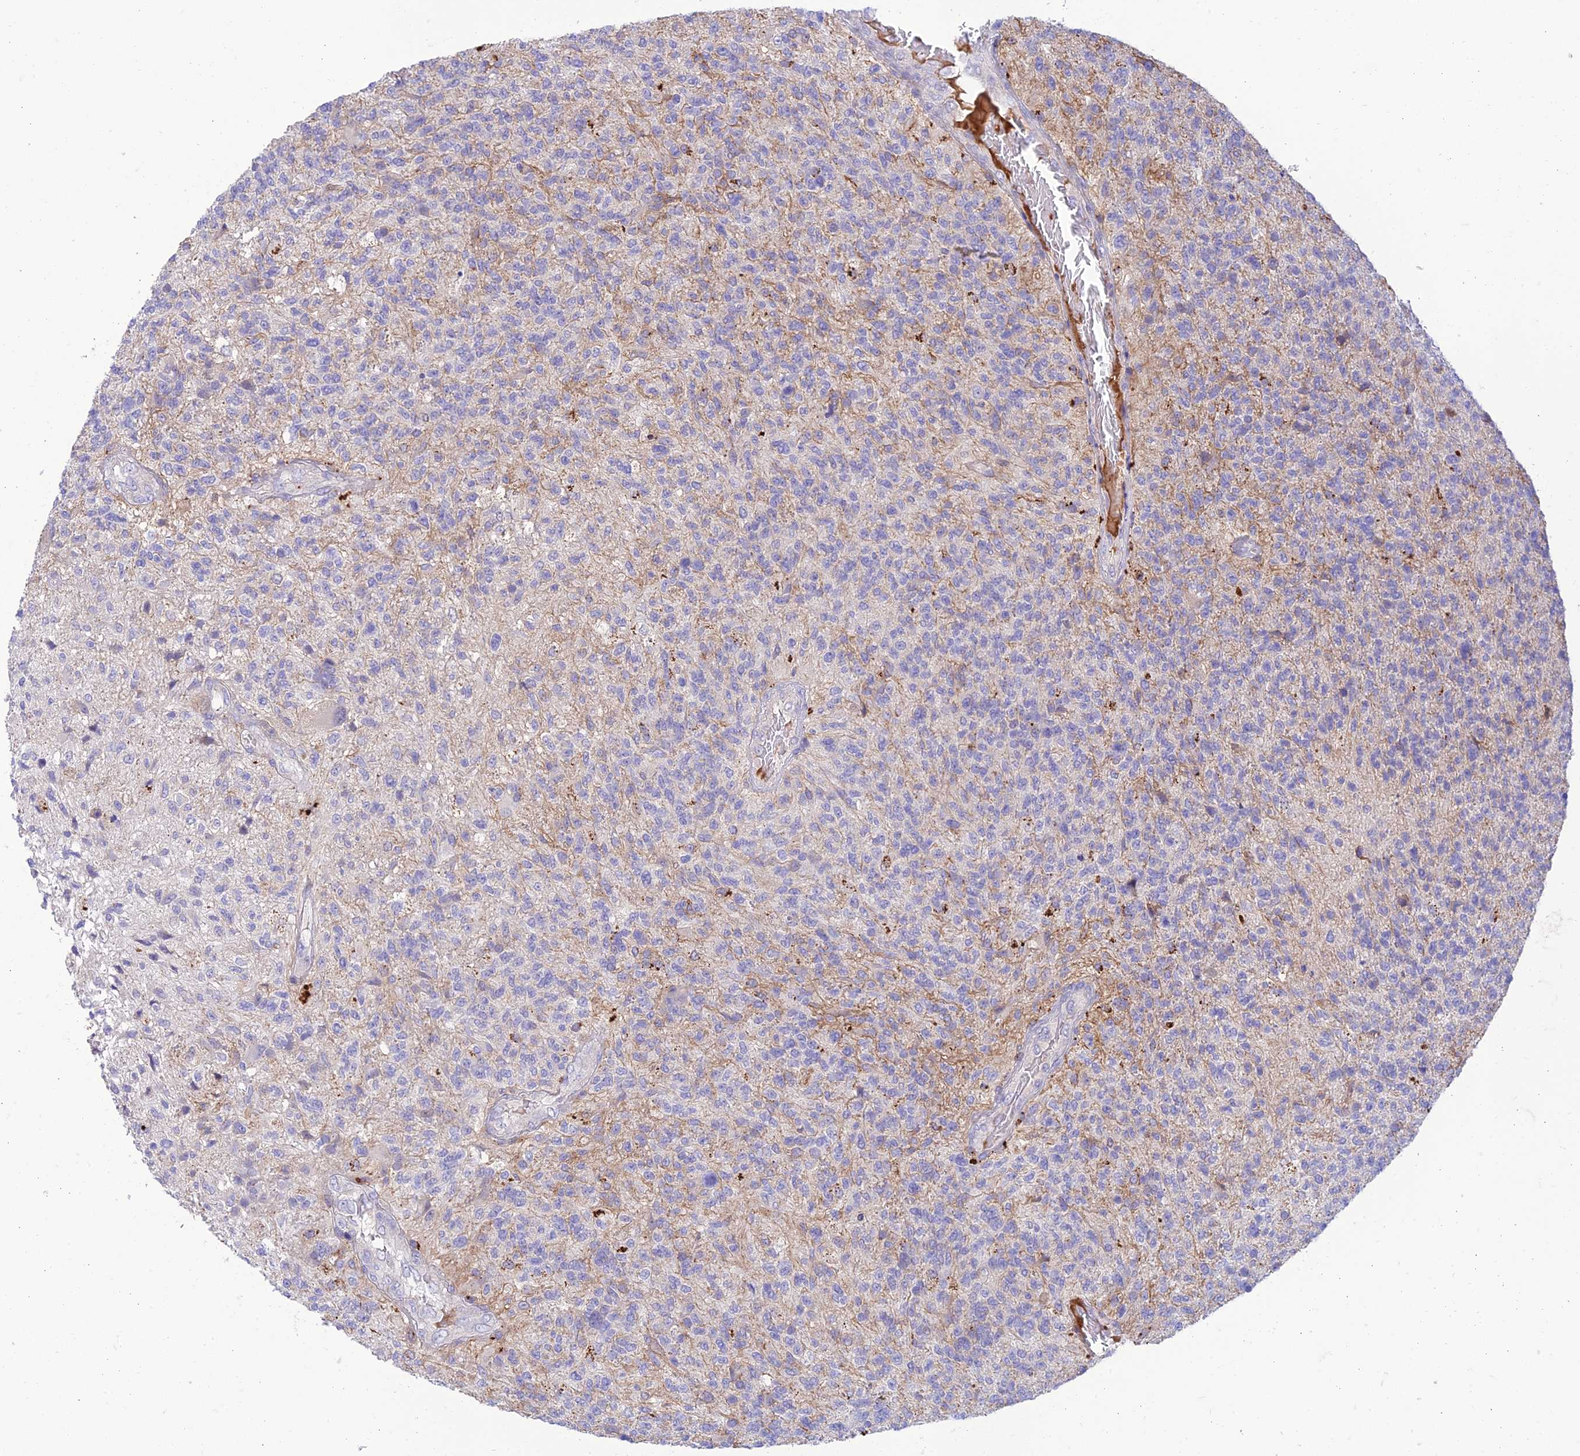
{"staining": {"intensity": "negative", "quantity": "none", "location": "none"}, "tissue": "glioma", "cell_type": "Tumor cells", "image_type": "cancer", "snomed": [{"axis": "morphology", "description": "Glioma, malignant, High grade"}, {"axis": "topography", "description": "Brain"}], "caption": "High magnification brightfield microscopy of malignant glioma (high-grade) stained with DAB (3,3'-diaminobenzidine) (brown) and counterstained with hematoxylin (blue): tumor cells show no significant staining.", "gene": "IRAK3", "patient": {"sex": "male", "age": 56}}